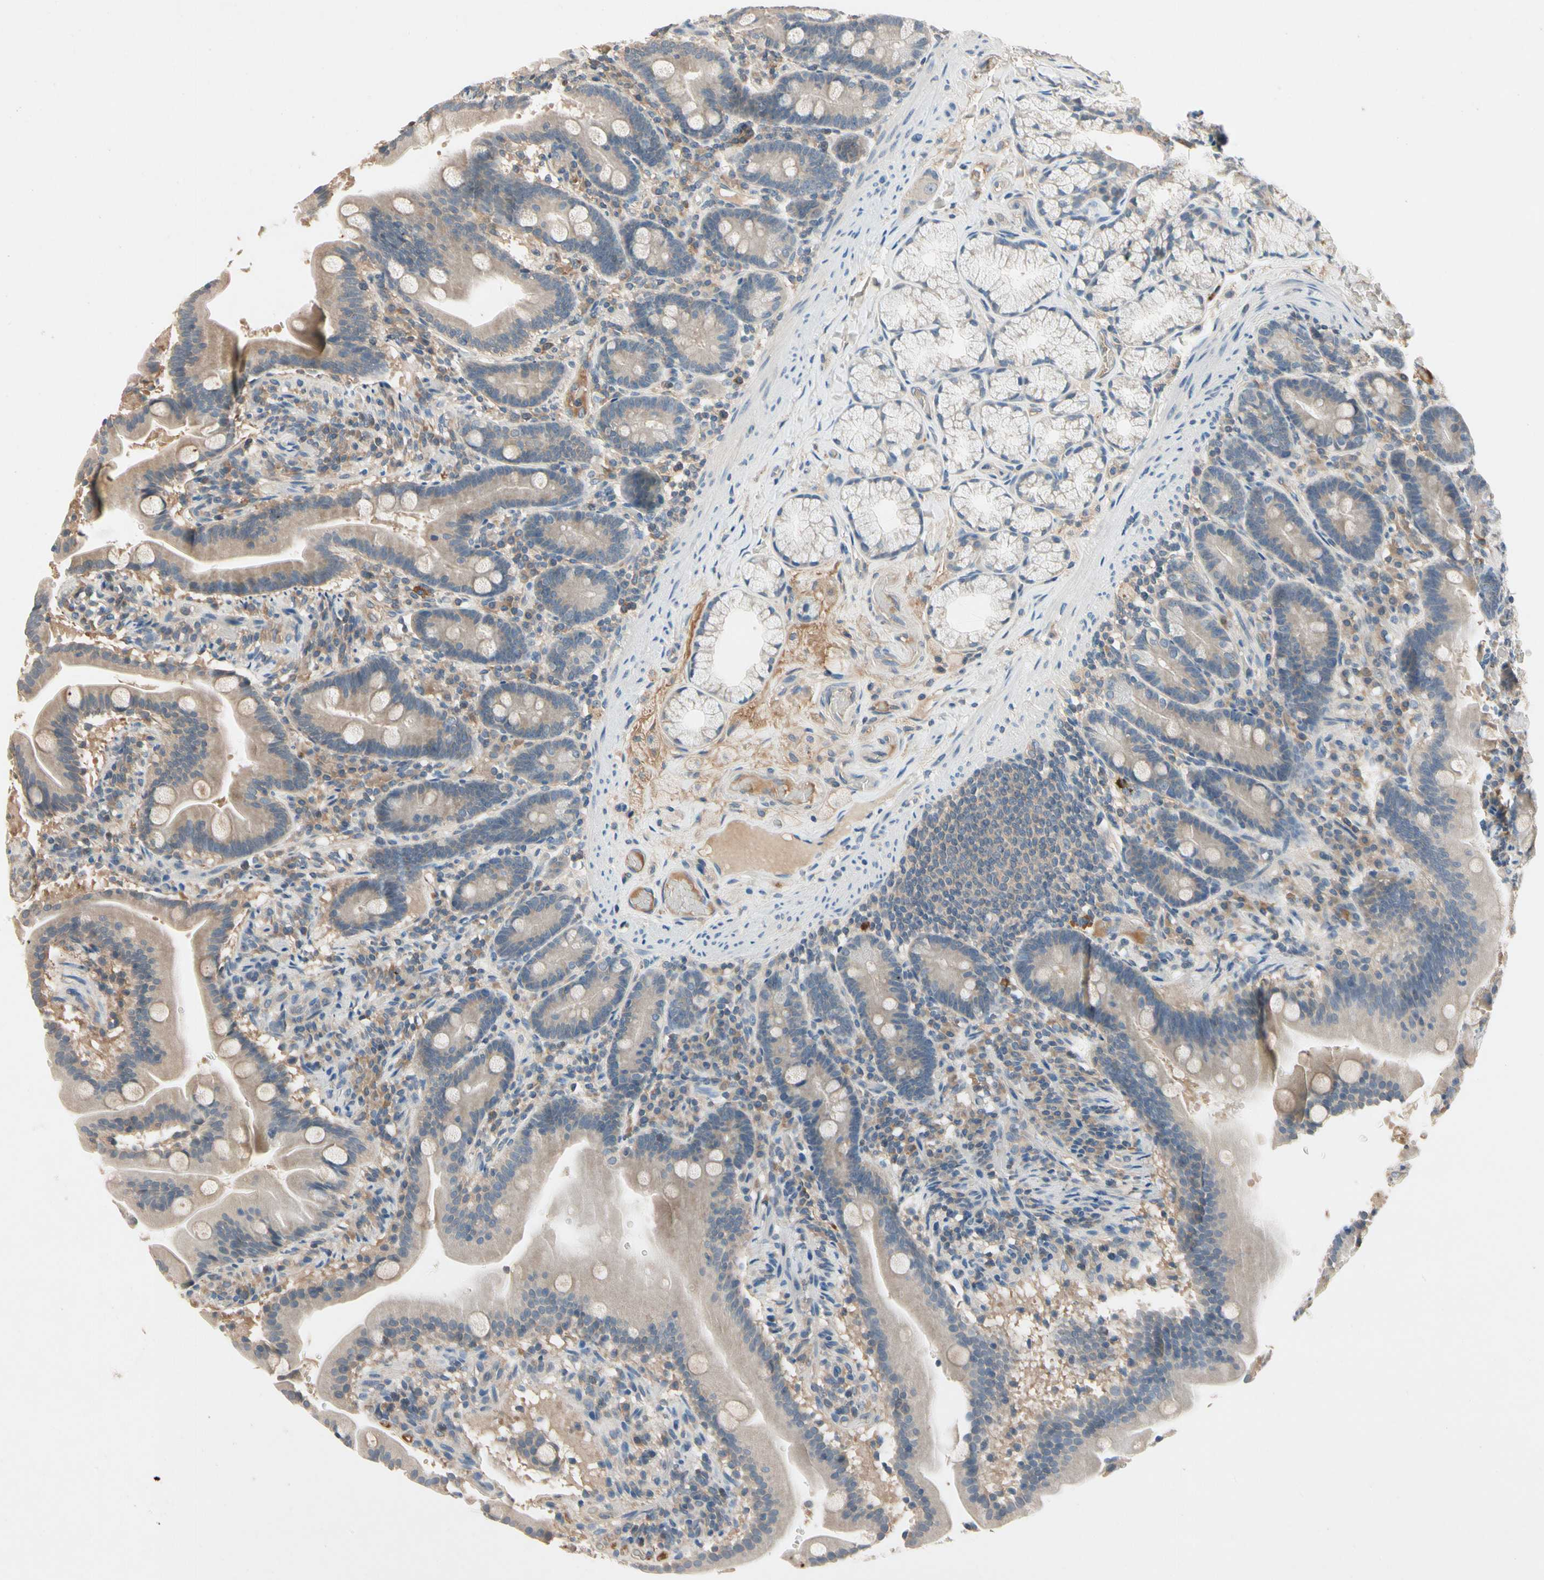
{"staining": {"intensity": "weak", "quantity": "<25%", "location": "cytoplasmic/membranous"}, "tissue": "duodenum", "cell_type": "Glandular cells", "image_type": "normal", "snomed": [{"axis": "morphology", "description": "Normal tissue, NOS"}, {"axis": "topography", "description": "Duodenum"}], "caption": "Histopathology image shows no protein staining in glandular cells of normal duodenum. Brightfield microscopy of IHC stained with DAB (brown) and hematoxylin (blue), captured at high magnification.", "gene": "IL1RL1", "patient": {"sex": "male", "age": 54}}